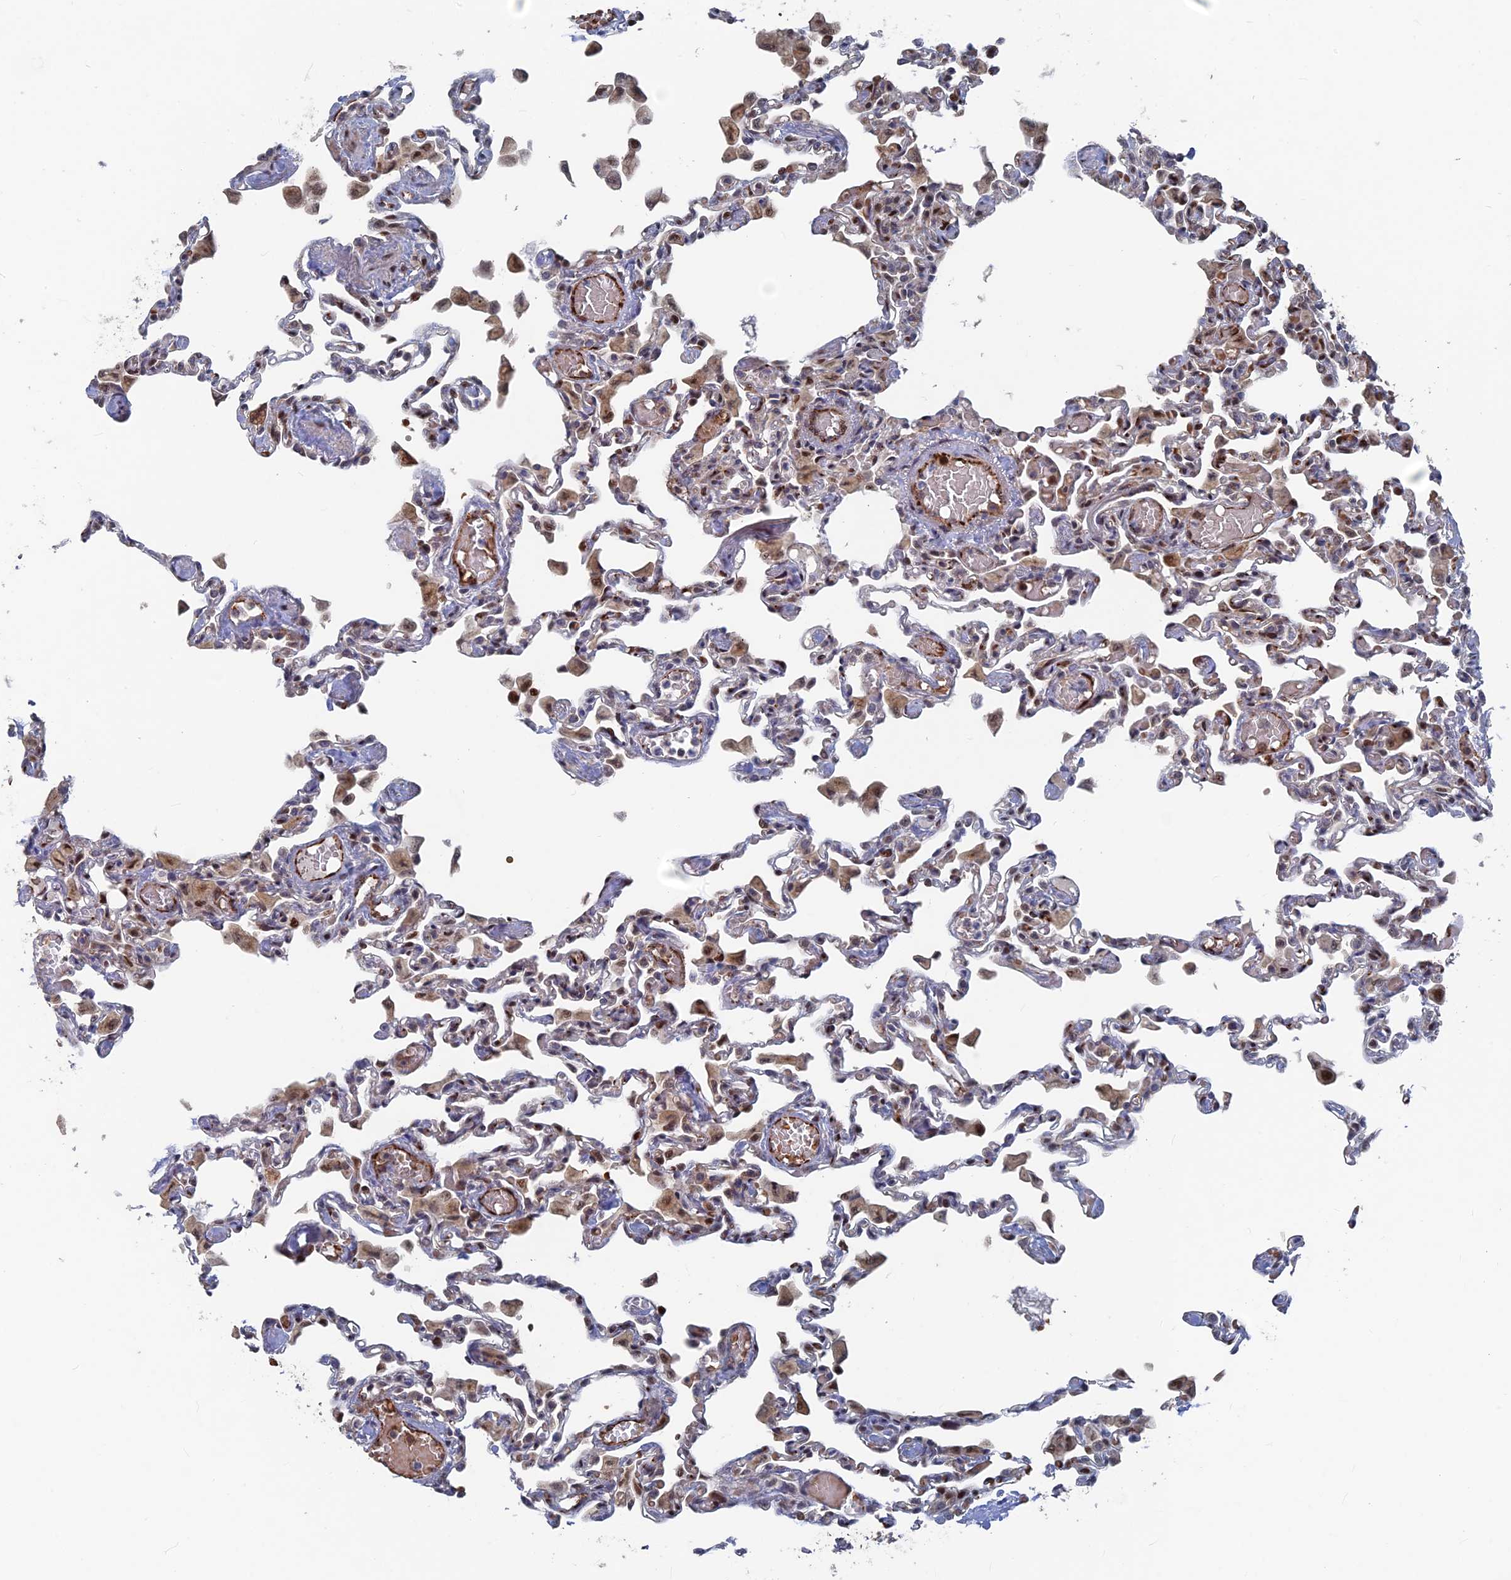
{"staining": {"intensity": "moderate", "quantity": "25%-75%", "location": "cytoplasmic/membranous,nuclear"}, "tissue": "lung", "cell_type": "Alveolar cells", "image_type": "normal", "snomed": [{"axis": "morphology", "description": "Normal tissue, NOS"}, {"axis": "topography", "description": "Bronchus"}, {"axis": "topography", "description": "Lung"}], "caption": "A brown stain labels moderate cytoplasmic/membranous,nuclear staining of a protein in alveolar cells of benign lung.", "gene": "SH3D21", "patient": {"sex": "female", "age": 49}}